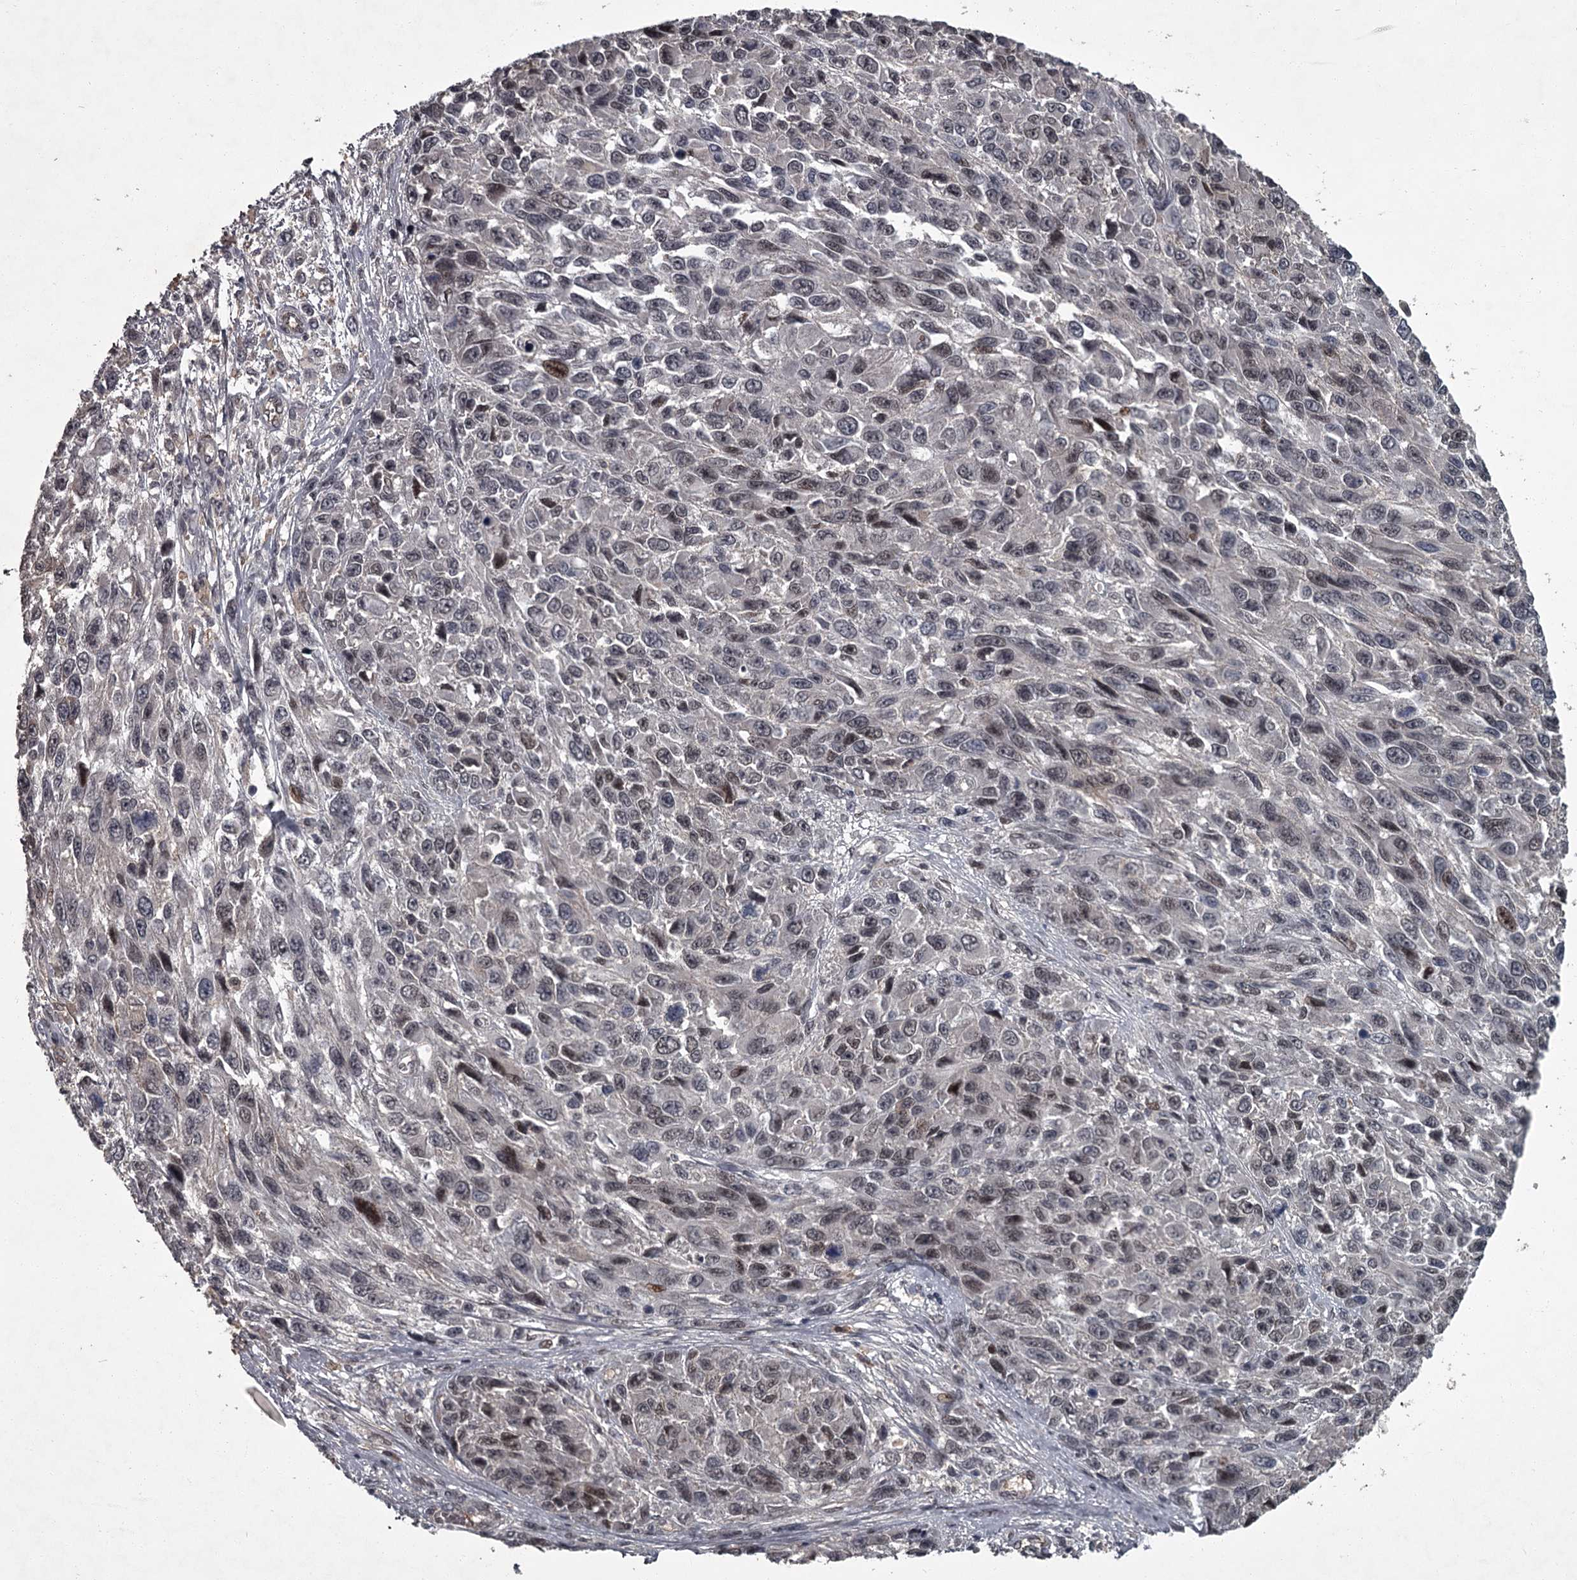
{"staining": {"intensity": "weak", "quantity": ">75%", "location": "nuclear"}, "tissue": "melanoma", "cell_type": "Tumor cells", "image_type": "cancer", "snomed": [{"axis": "morphology", "description": "Normal tissue, NOS"}, {"axis": "morphology", "description": "Malignant melanoma, NOS"}, {"axis": "topography", "description": "Skin"}], "caption": "Human malignant melanoma stained with a protein marker shows weak staining in tumor cells.", "gene": "FLVCR2", "patient": {"sex": "female", "age": 96}}